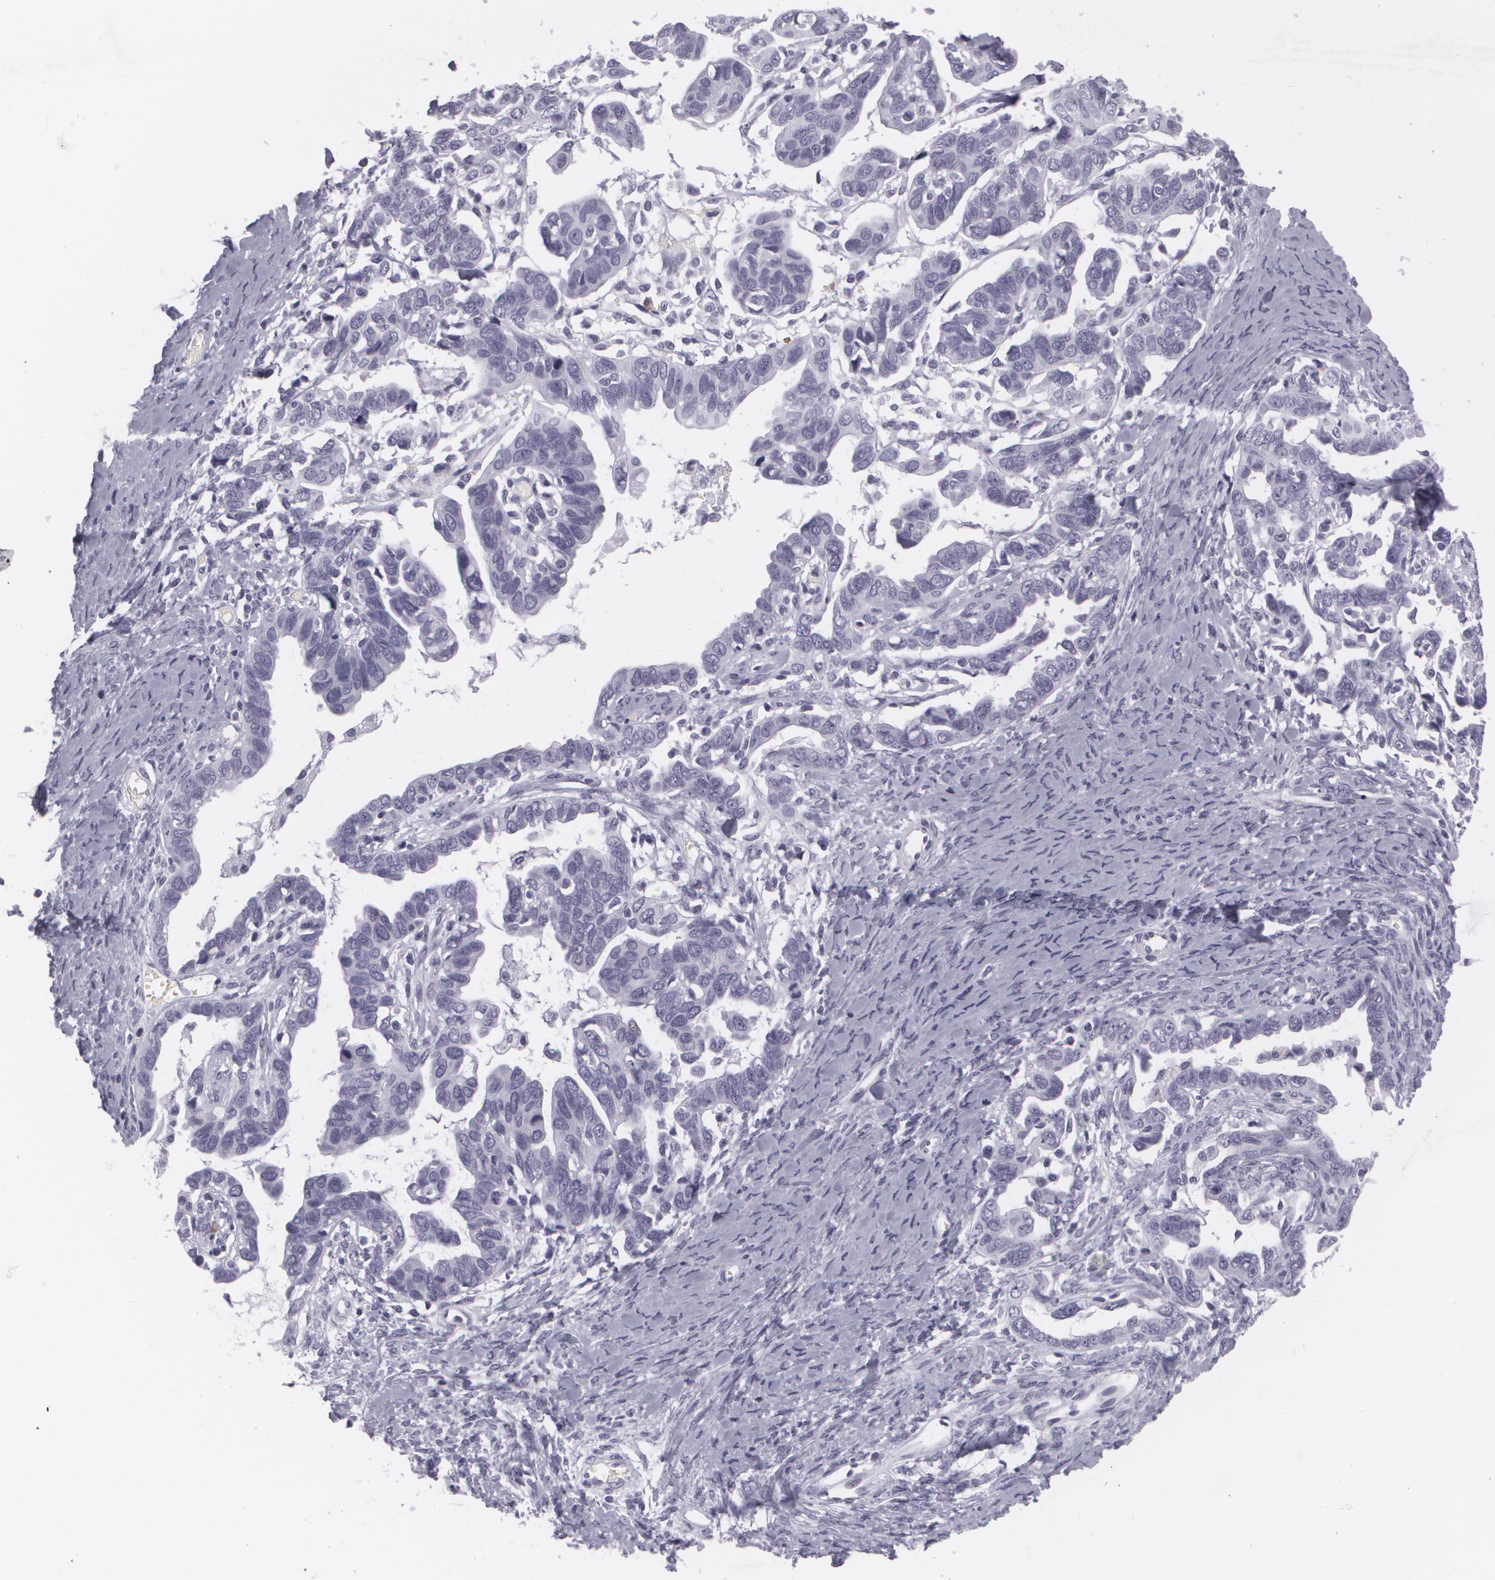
{"staining": {"intensity": "negative", "quantity": "none", "location": "none"}, "tissue": "ovarian cancer", "cell_type": "Tumor cells", "image_type": "cancer", "snomed": [{"axis": "morphology", "description": "Cystadenocarcinoma, serous, NOS"}, {"axis": "topography", "description": "Ovary"}], "caption": "Ovarian serous cystadenocarcinoma stained for a protein using immunohistochemistry (IHC) shows no expression tumor cells.", "gene": "MAP2", "patient": {"sex": "female", "age": 69}}